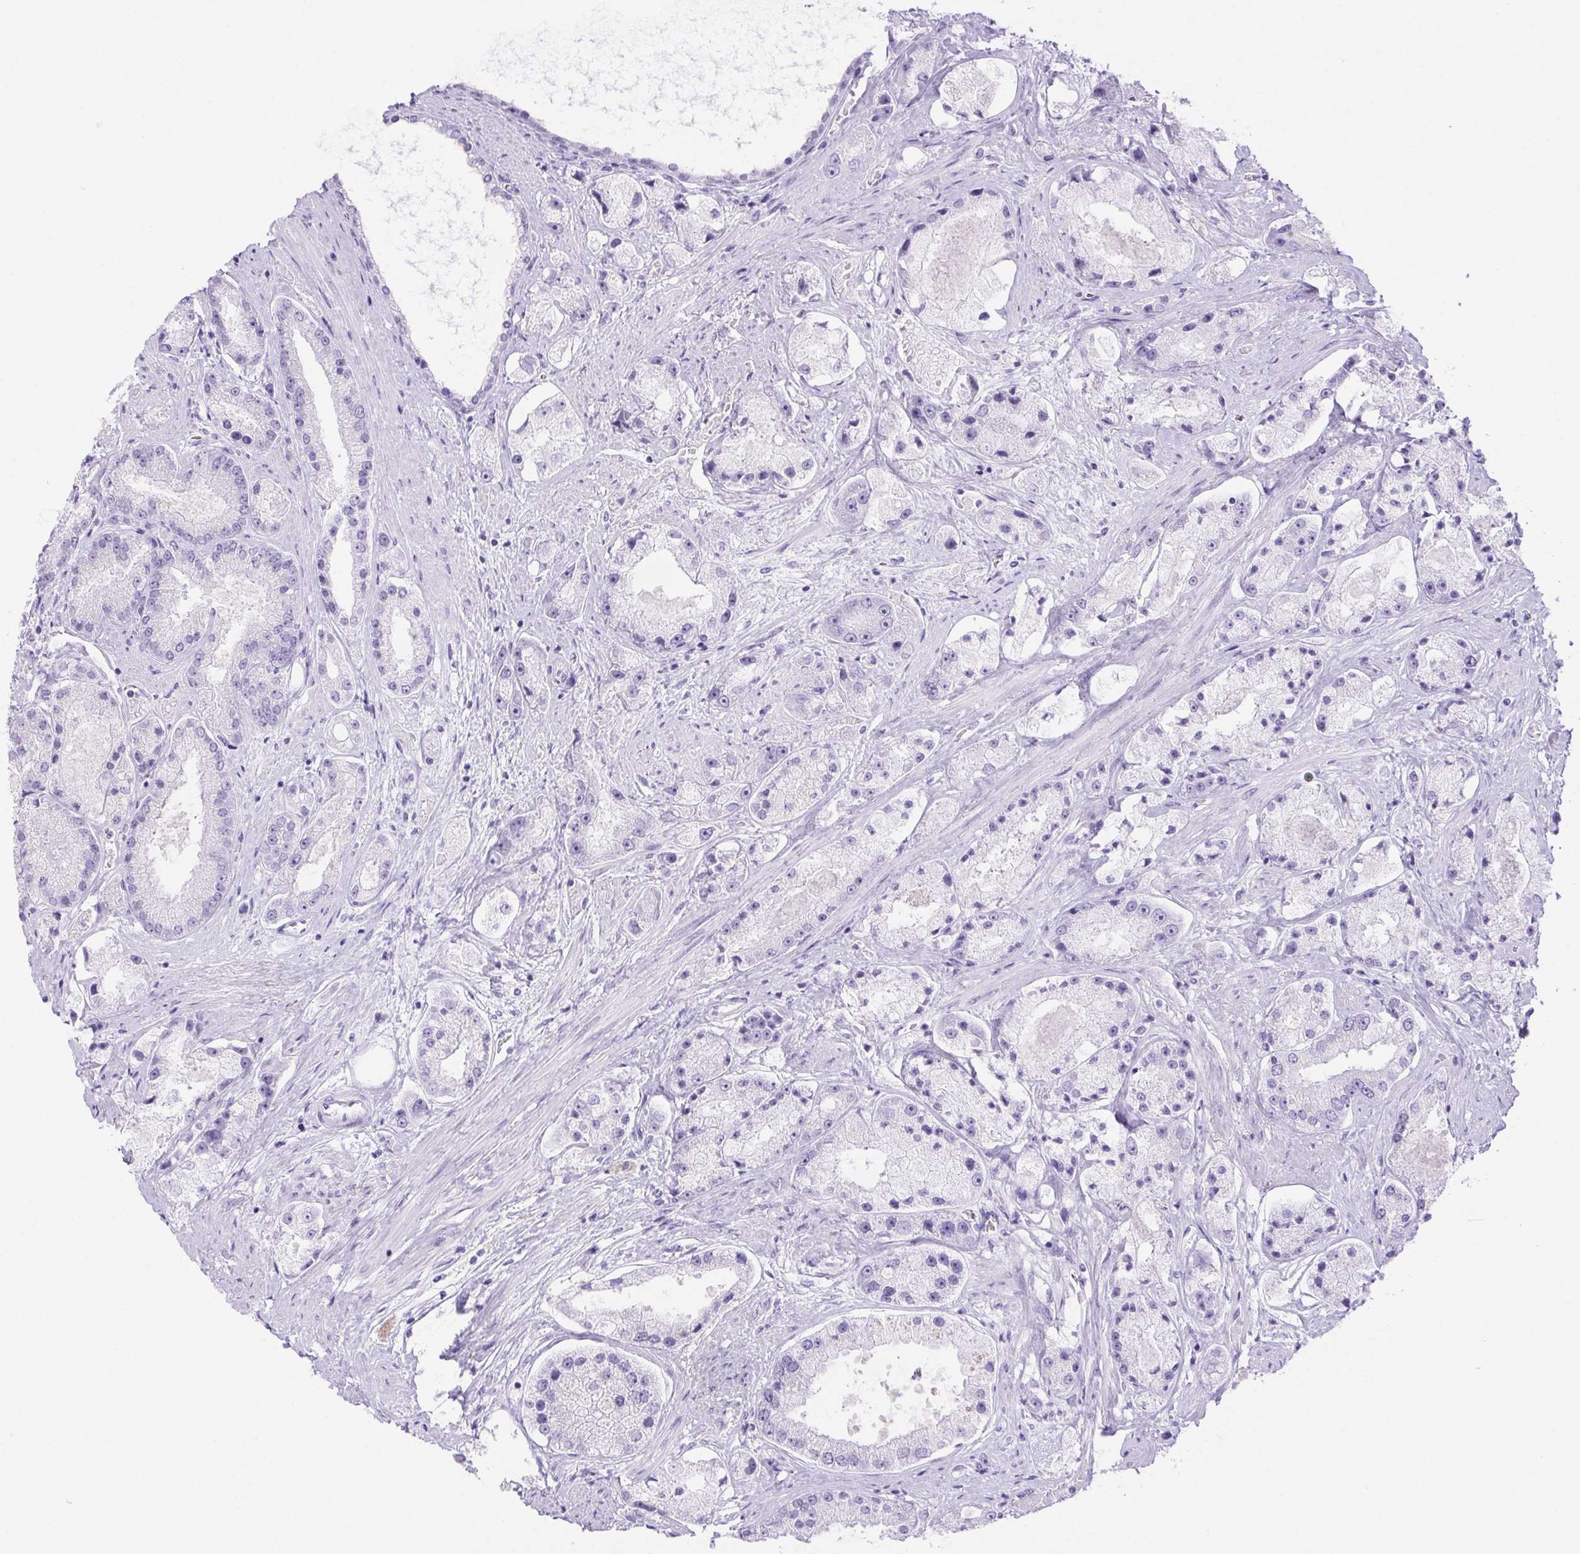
{"staining": {"intensity": "negative", "quantity": "none", "location": "none"}, "tissue": "prostate cancer", "cell_type": "Tumor cells", "image_type": "cancer", "snomed": [{"axis": "morphology", "description": "Adenocarcinoma, High grade"}, {"axis": "topography", "description": "Prostate"}], "caption": "This is an IHC image of high-grade adenocarcinoma (prostate). There is no positivity in tumor cells.", "gene": "ERP27", "patient": {"sex": "male", "age": 67}}